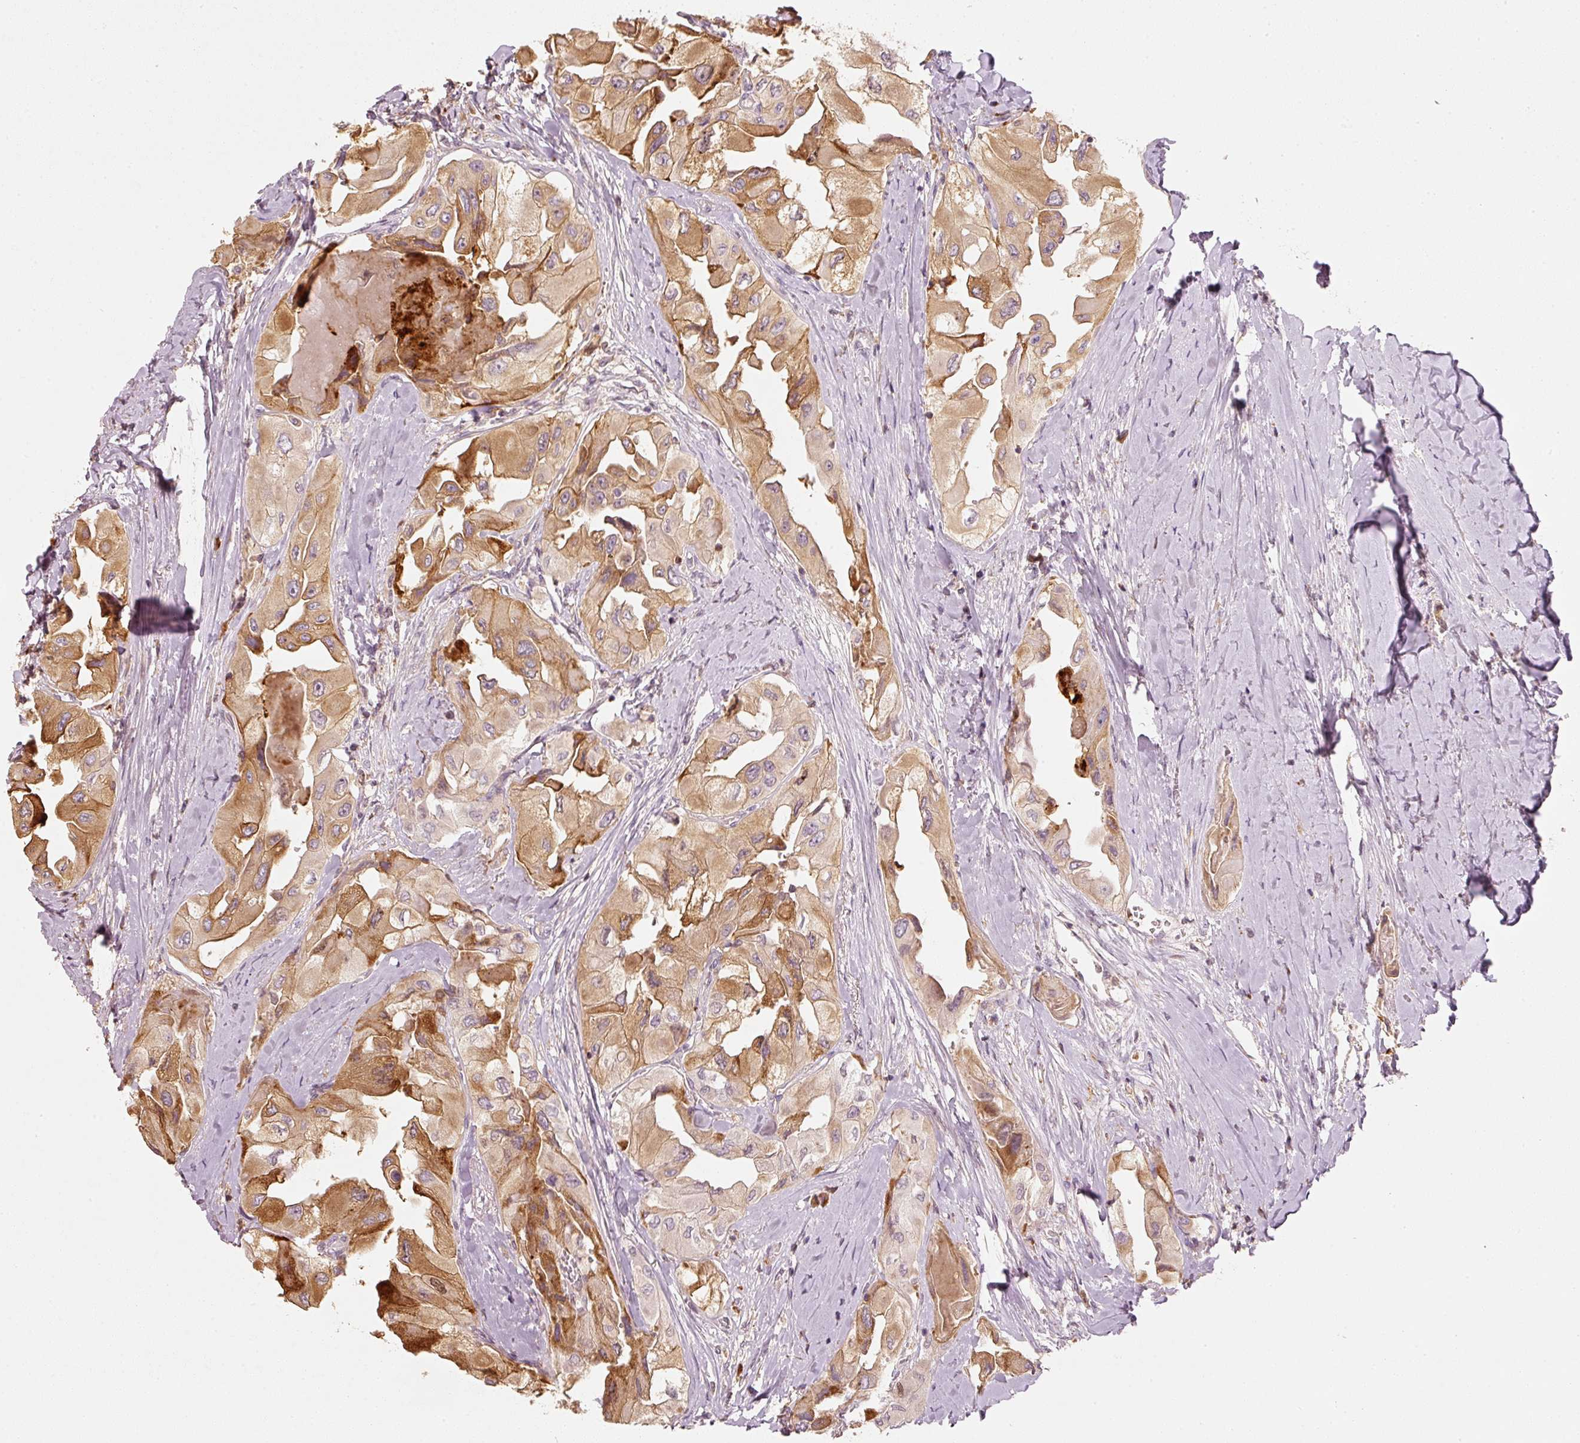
{"staining": {"intensity": "moderate", "quantity": "25%-75%", "location": "cytoplasmic/membranous,nuclear"}, "tissue": "thyroid cancer", "cell_type": "Tumor cells", "image_type": "cancer", "snomed": [{"axis": "morphology", "description": "Normal tissue, NOS"}, {"axis": "morphology", "description": "Papillary adenocarcinoma, NOS"}, {"axis": "topography", "description": "Thyroid gland"}], "caption": "Protein expression analysis of human papillary adenocarcinoma (thyroid) reveals moderate cytoplasmic/membranous and nuclear staining in approximately 25%-75% of tumor cells.", "gene": "TREX2", "patient": {"sex": "female", "age": 59}}